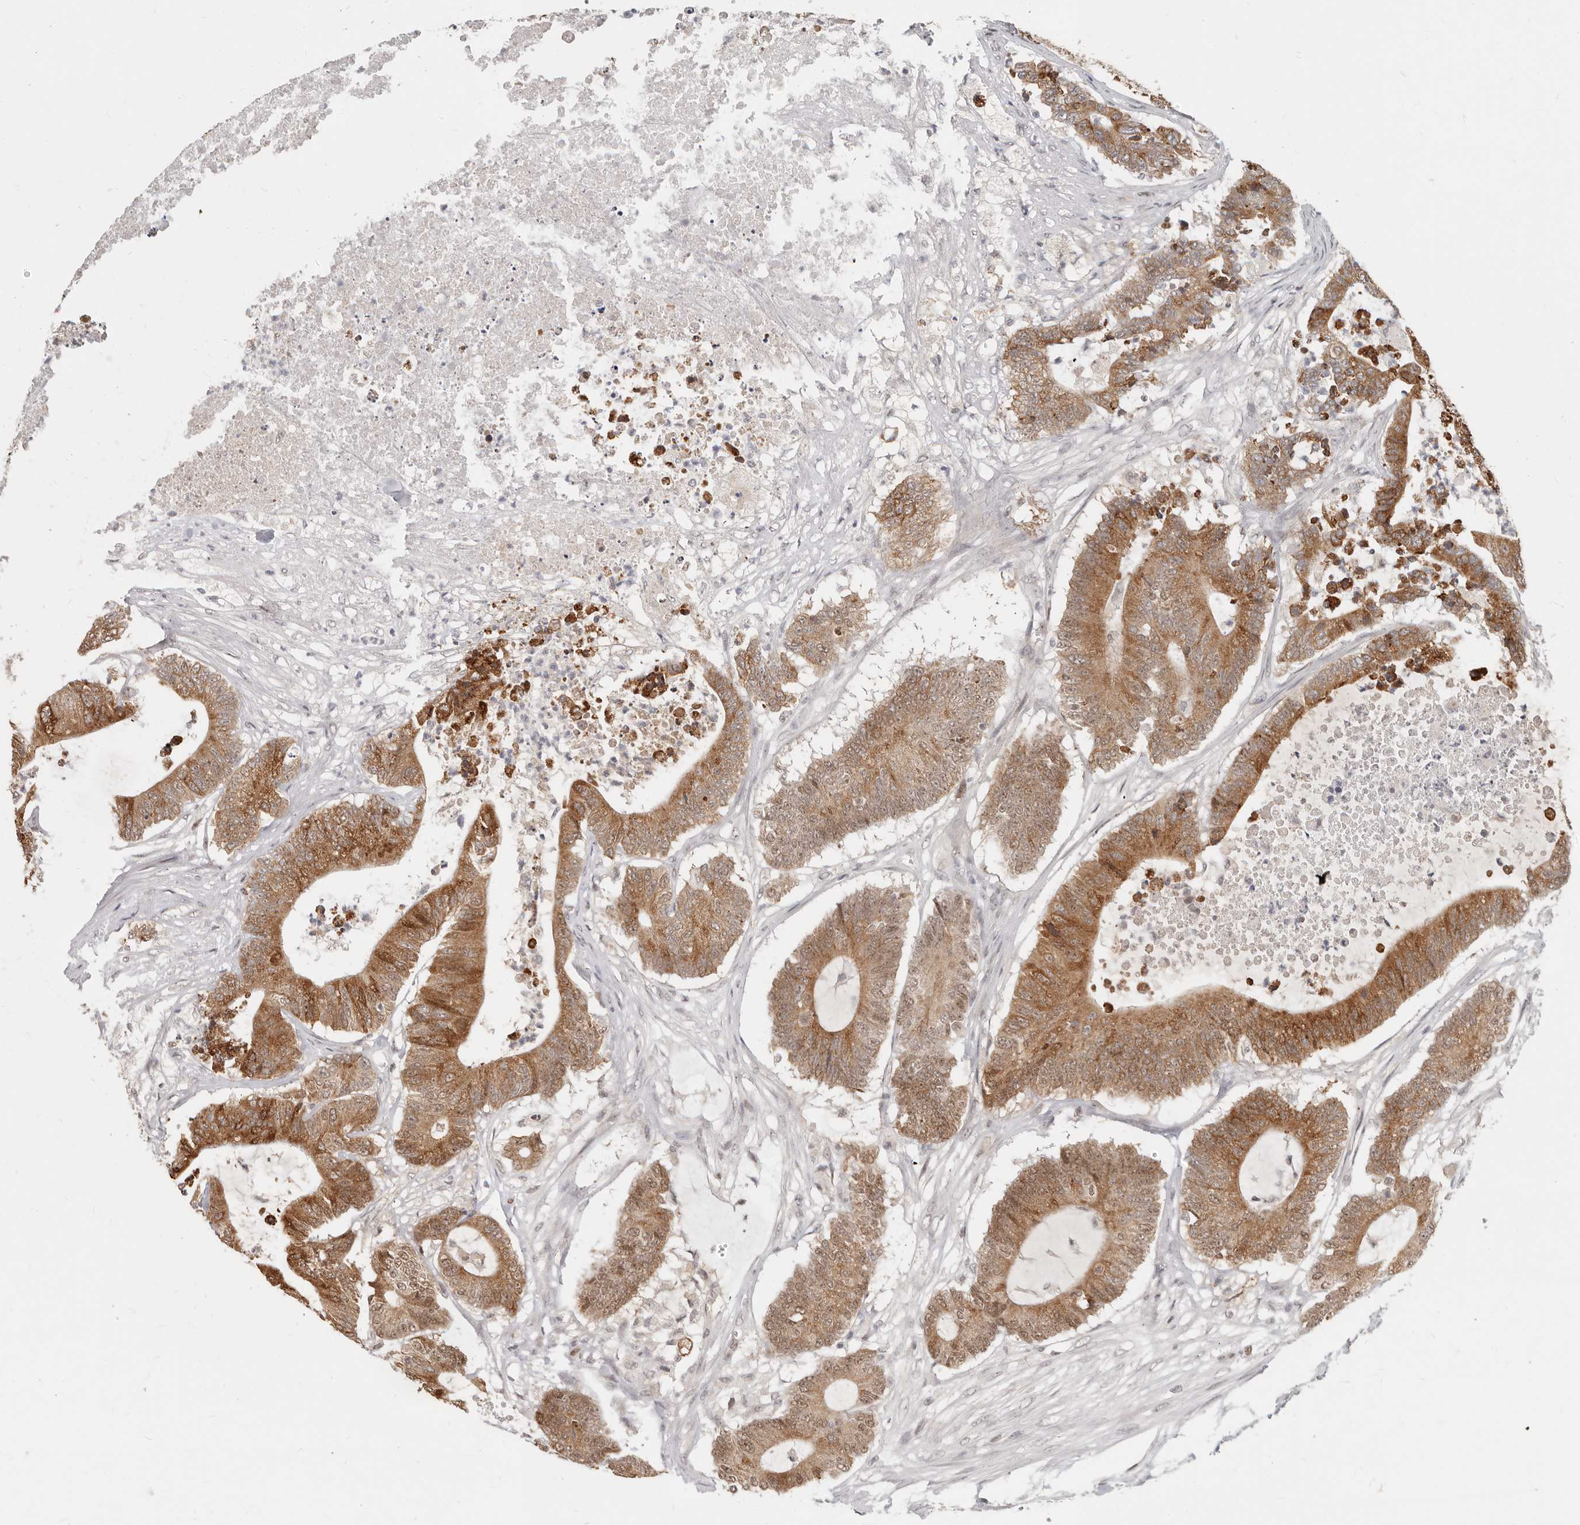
{"staining": {"intensity": "moderate", "quantity": ">75%", "location": "cytoplasmic/membranous,nuclear"}, "tissue": "colorectal cancer", "cell_type": "Tumor cells", "image_type": "cancer", "snomed": [{"axis": "morphology", "description": "Adenocarcinoma, NOS"}, {"axis": "topography", "description": "Colon"}], "caption": "A medium amount of moderate cytoplasmic/membranous and nuclear staining is present in approximately >75% of tumor cells in colorectal cancer (adenocarcinoma) tissue. Nuclei are stained in blue.", "gene": "RFC2", "patient": {"sex": "female", "age": 84}}